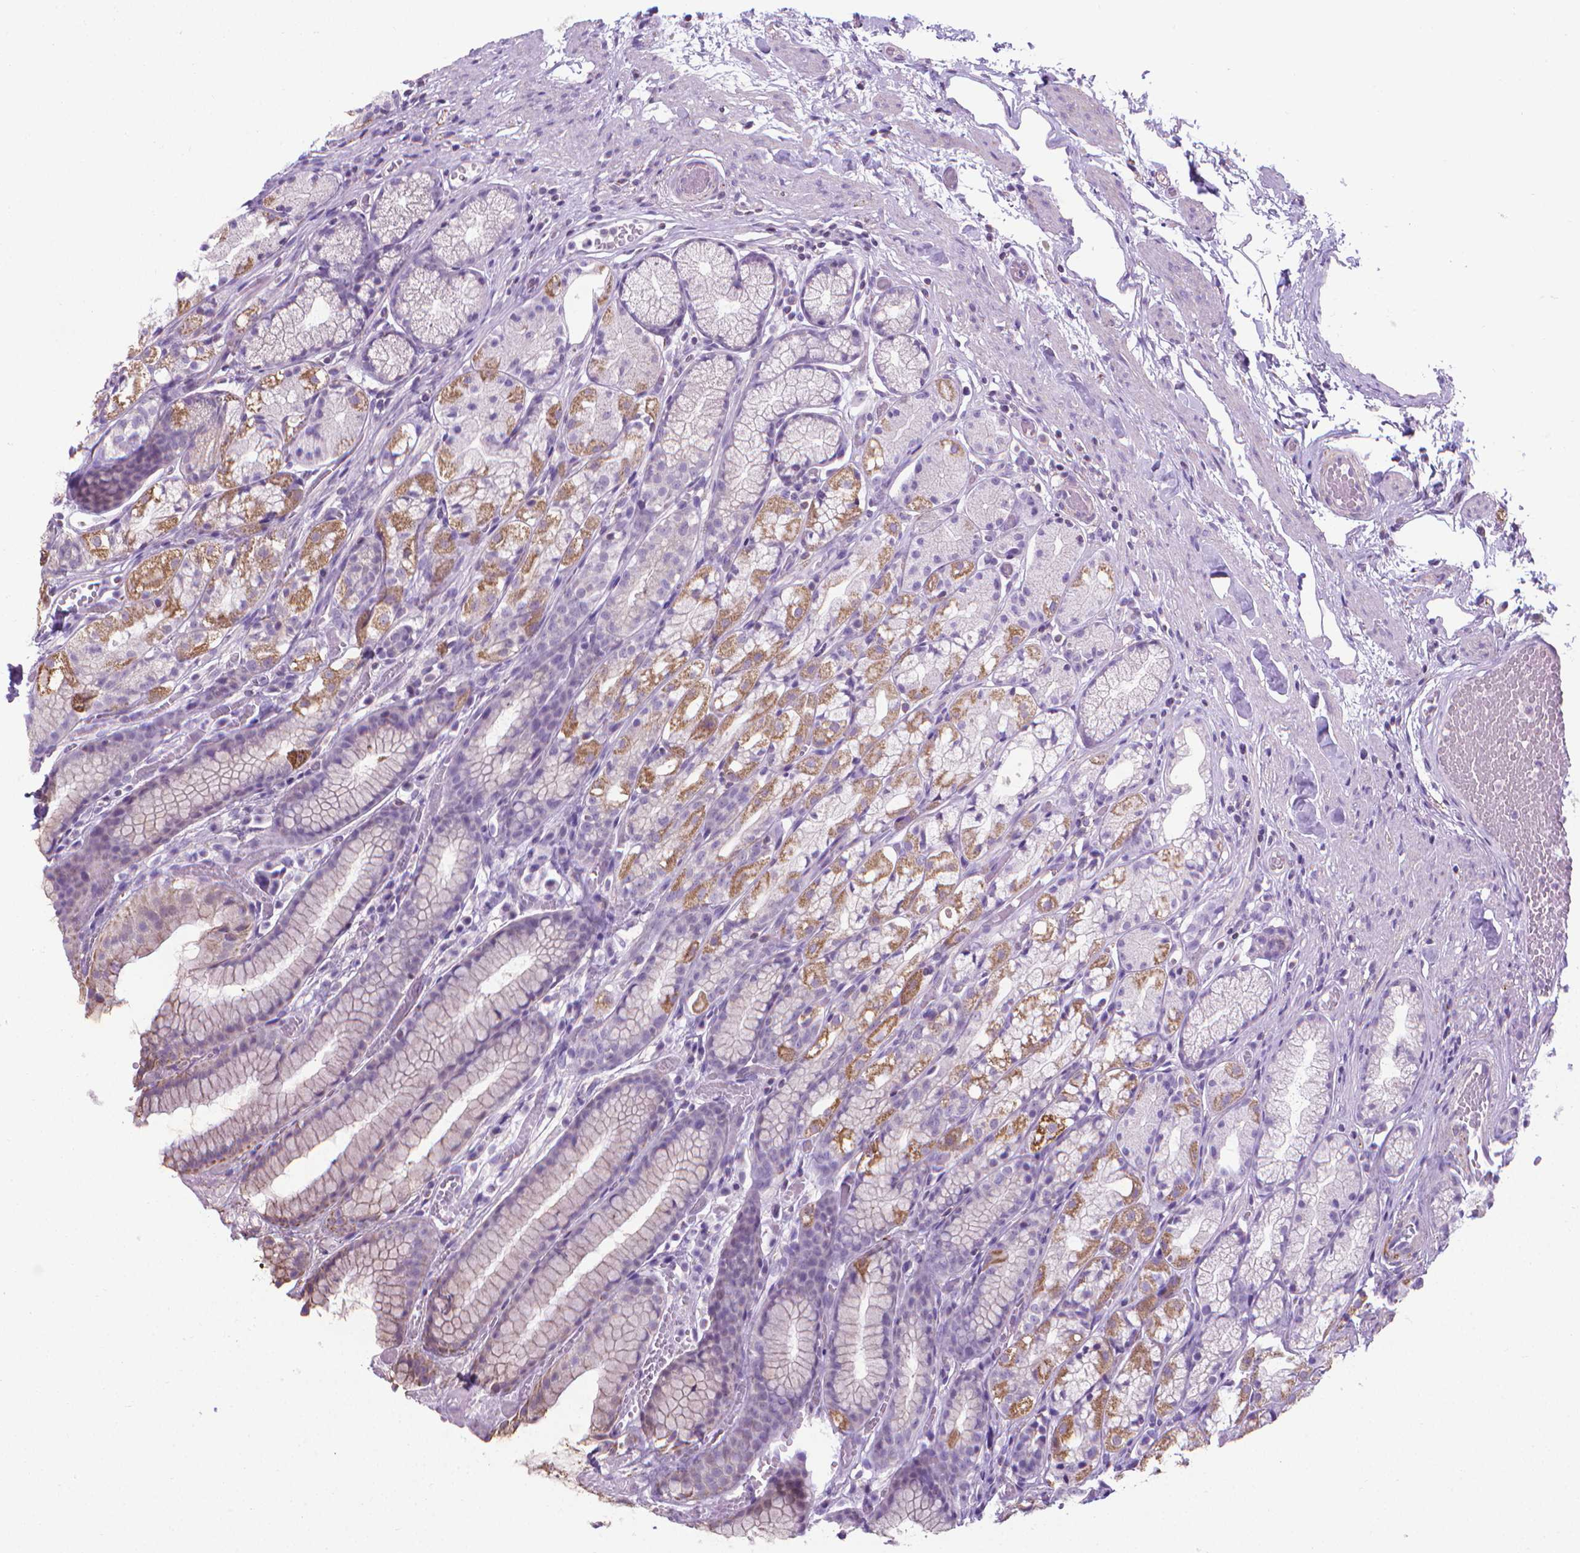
{"staining": {"intensity": "weak", "quantity": "<25%", "location": "cytoplasmic/membranous"}, "tissue": "stomach", "cell_type": "Glandular cells", "image_type": "normal", "snomed": [{"axis": "morphology", "description": "Normal tissue, NOS"}, {"axis": "topography", "description": "Stomach"}], "caption": "Immunohistochemical staining of normal stomach exhibits no significant positivity in glandular cells. (DAB immunohistochemistry (IHC) with hematoxylin counter stain).", "gene": "POU3F3", "patient": {"sex": "male", "age": 70}}